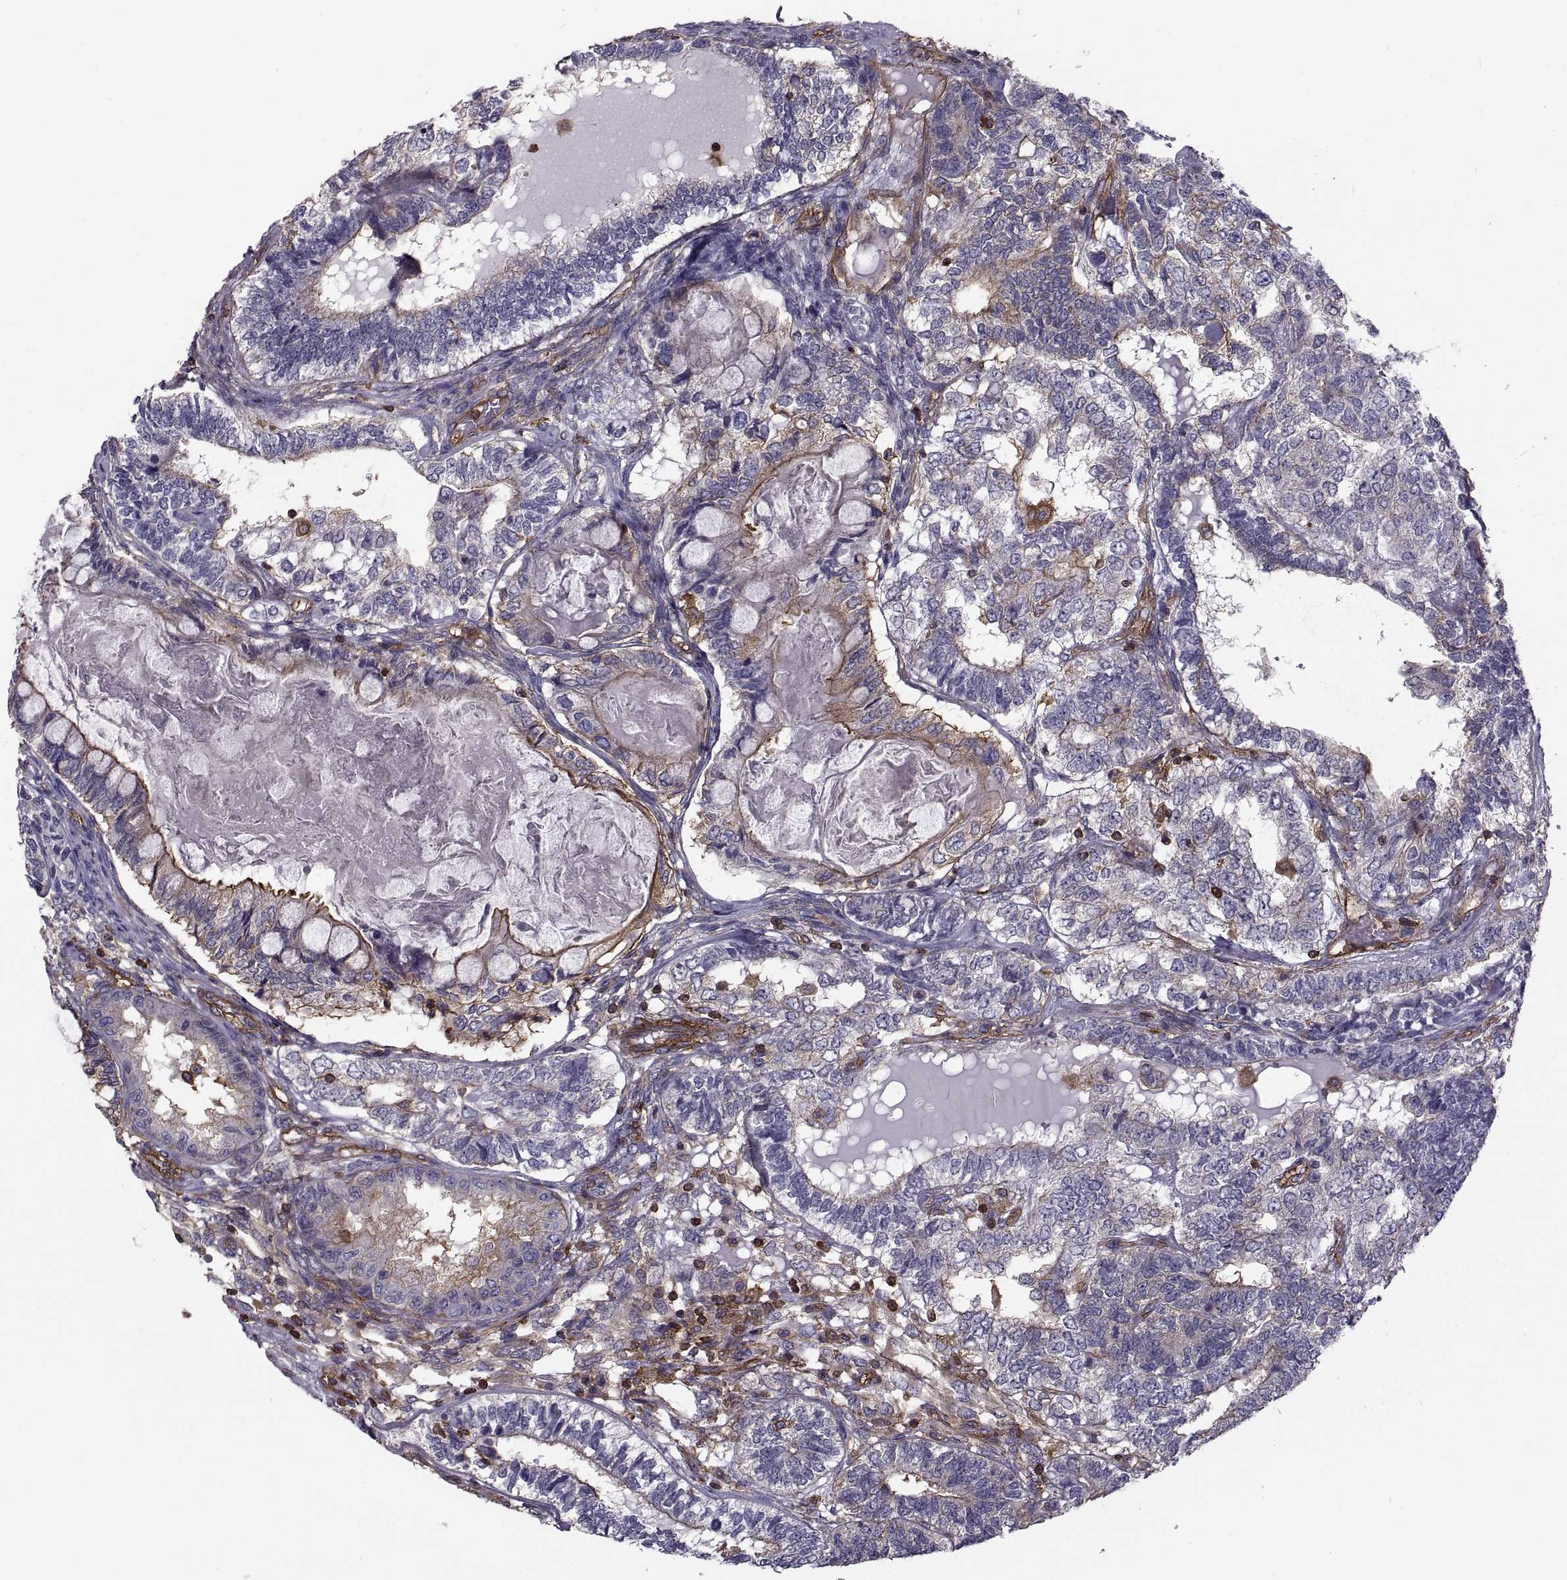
{"staining": {"intensity": "strong", "quantity": "<25%", "location": "cytoplasmic/membranous"}, "tissue": "testis cancer", "cell_type": "Tumor cells", "image_type": "cancer", "snomed": [{"axis": "morphology", "description": "Seminoma, NOS"}, {"axis": "morphology", "description": "Carcinoma, Embryonal, NOS"}, {"axis": "topography", "description": "Testis"}], "caption": "Immunohistochemical staining of human testis seminoma exhibits medium levels of strong cytoplasmic/membranous expression in about <25% of tumor cells.", "gene": "MYH9", "patient": {"sex": "male", "age": 41}}